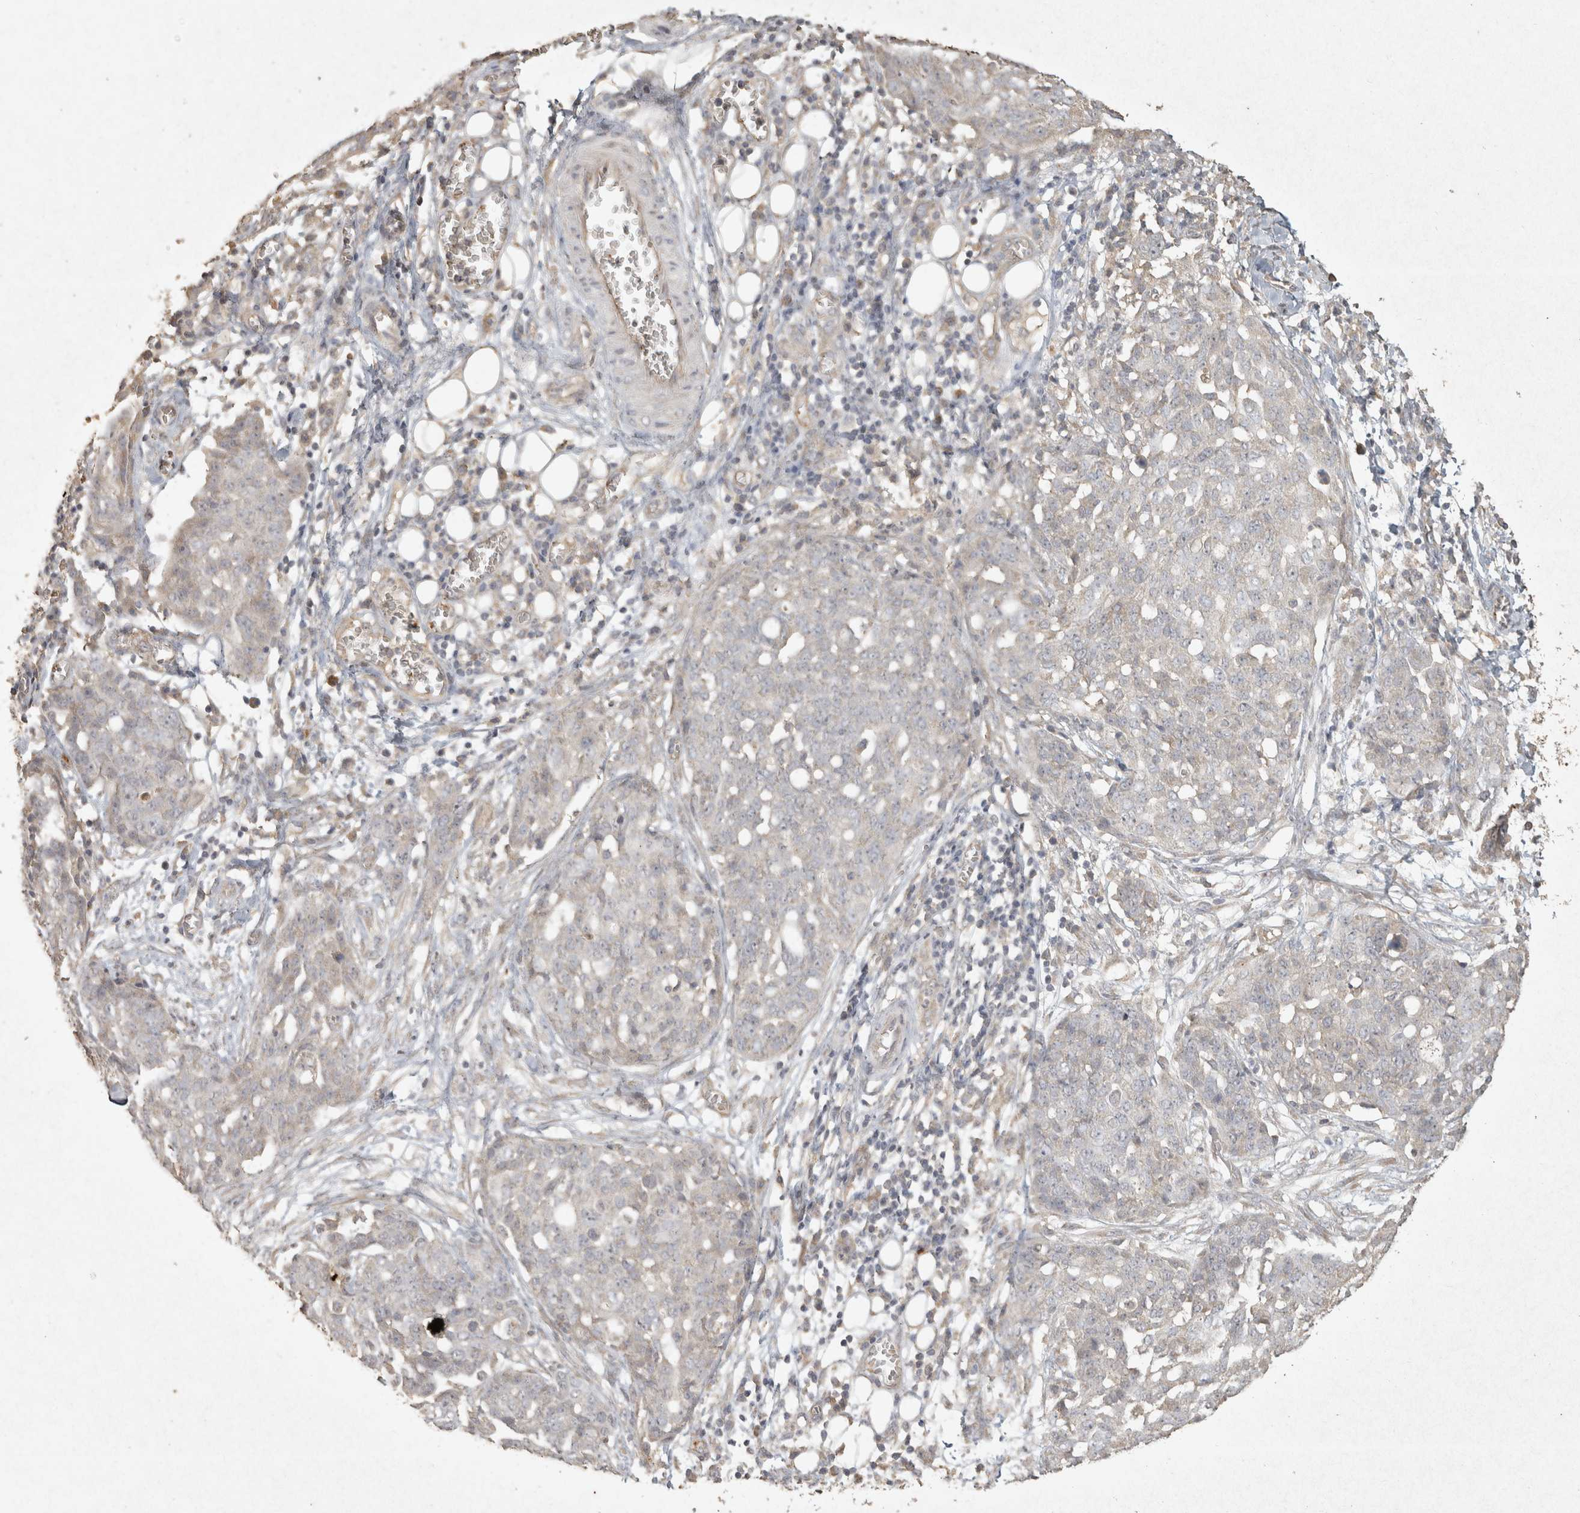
{"staining": {"intensity": "negative", "quantity": "none", "location": "none"}, "tissue": "ovarian cancer", "cell_type": "Tumor cells", "image_type": "cancer", "snomed": [{"axis": "morphology", "description": "Cystadenocarcinoma, serous, NOS"}, {"axis": "topography", "description": "Soft tissue"}, {"axis": "topography", "description": "Ovary"}], "caption": "Immunohistochemistry image of ovarian cancer stained for a protein (brown), which exhibits no staining in tumor cells.", "gene": "OSTN", "patient": {"sex": "female", "age": 57}}